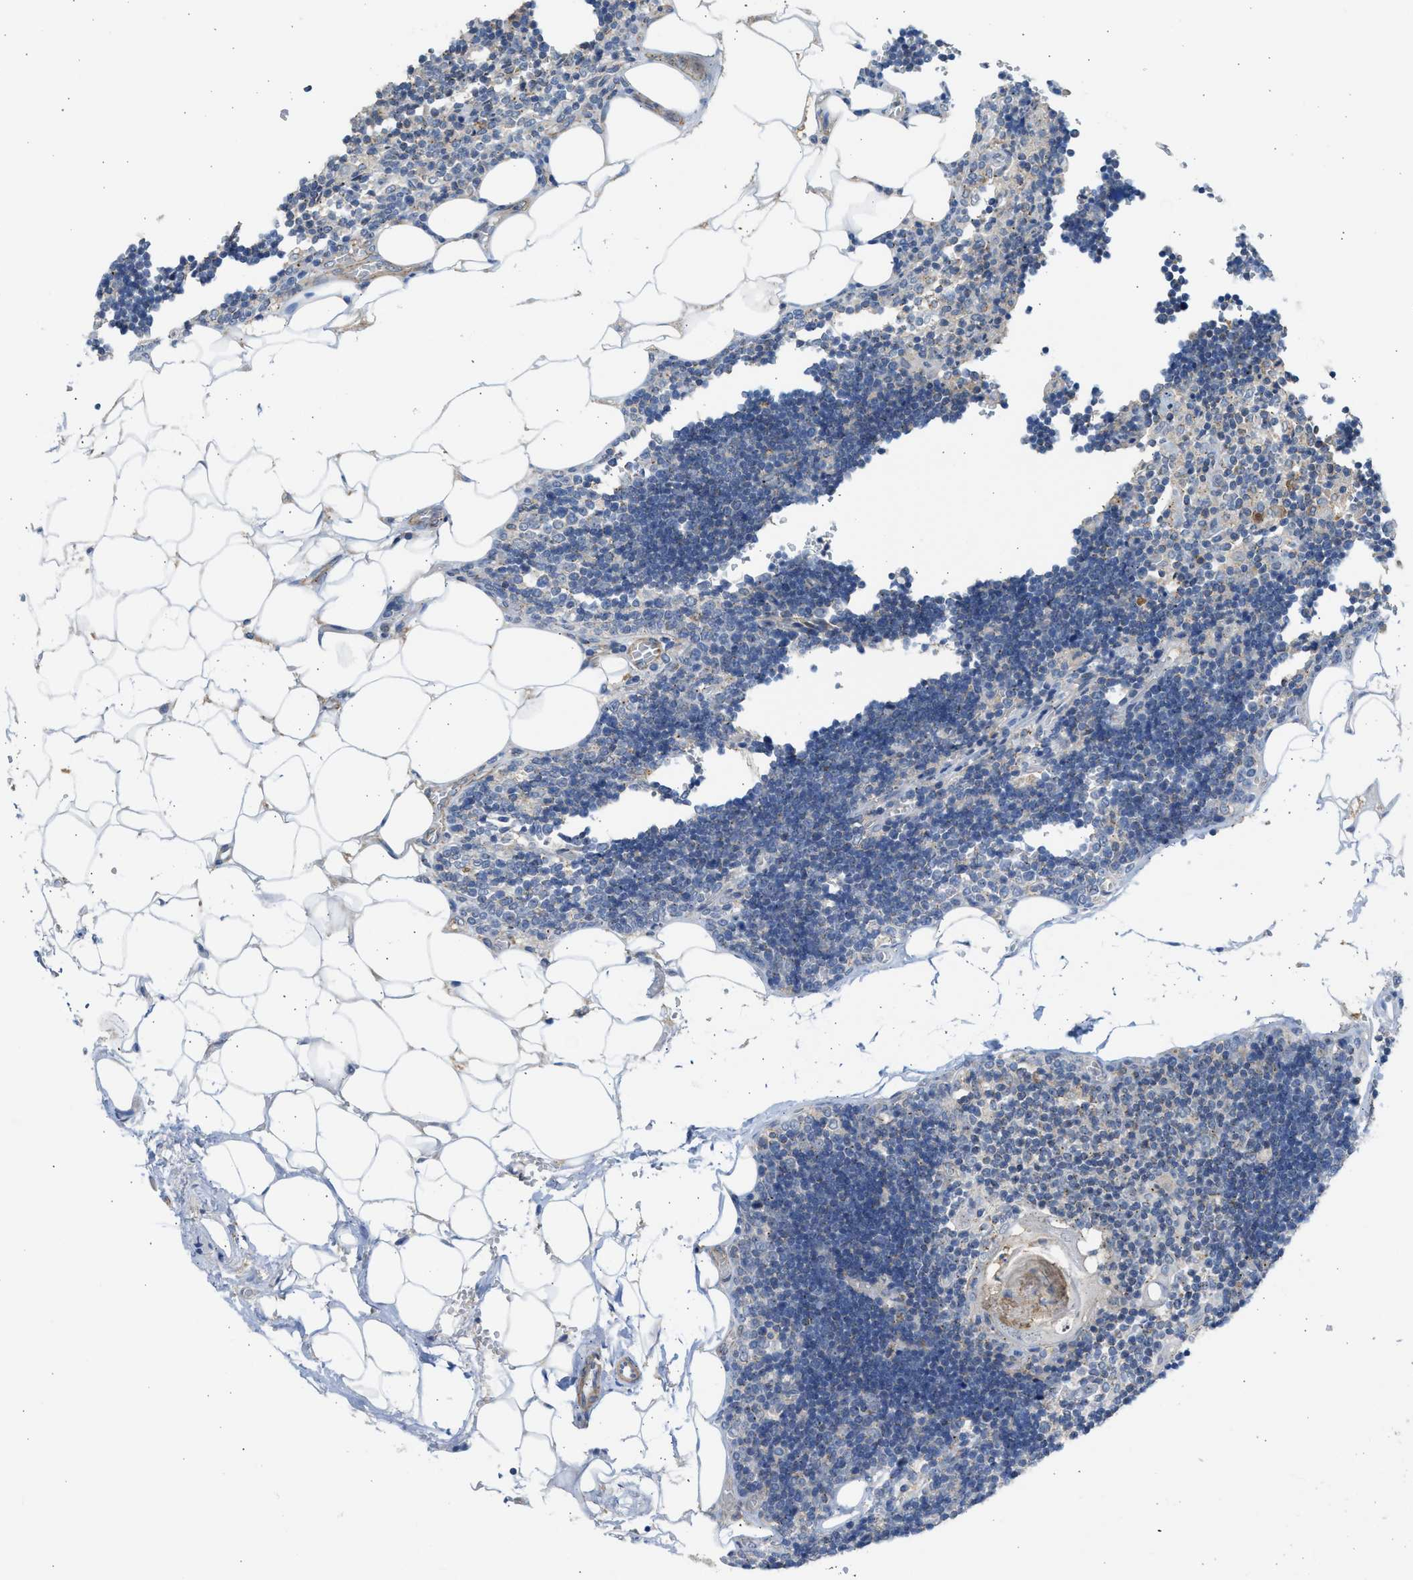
{"staining": {"intensity": "negative", "quantity": "none", "location": "none"}, "tissue": "lymph node", "cell_type": "Germinal center cells", "image_type": "normal", "snomed": [{"axis": "morphology", "description": "Normal tissue, NOS"}, {"axis": "topography", "description": "Lymph node"}], "caption": "Micrograph shows no significant protein expression in germinal center cells of normal lymph node. The staining is performed using DAB (3,3'-diaminobenzidine) brown chromogen with nuclei counter-stained in using hematoxylin.", "gene": "PCNX3", "patient": {"sex": "male", "age": 33}}